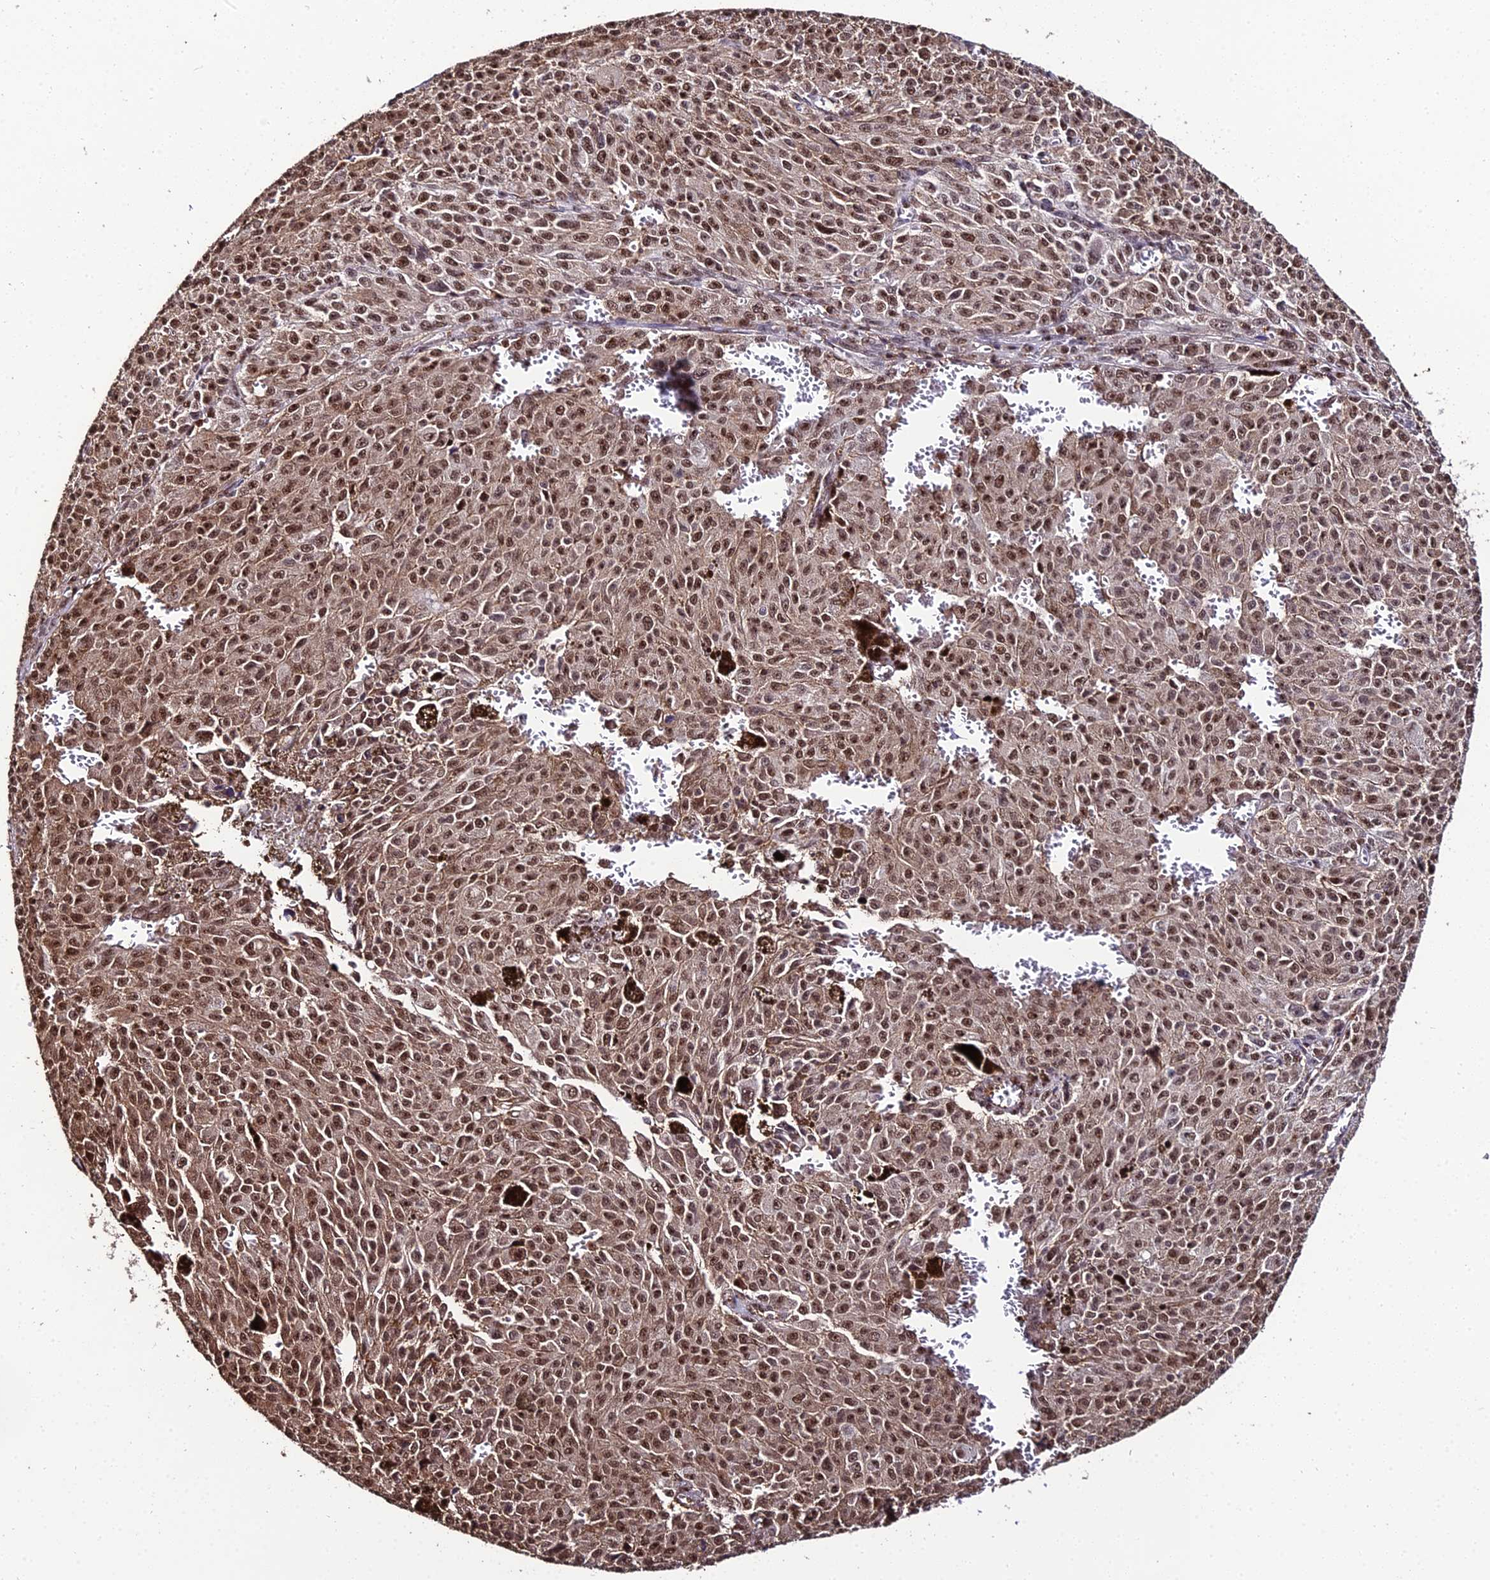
{"staining": {"intensity": "moderate", "quantity": ">75%", "location": "nuclear"}, "tissue": "melanoma", "cell_type": "Tumor cells", "image_type": "cancer", "snomed": [{"axis": "morphology", "description": "Malignant melanoma, NOS"}, {"axis": "topography", "description": "Skin"}], "caption": "The image reveals a brown stain indicating the presence of a protein in the nuclear of tumor cells in melanoma.", "gene": "PPP4C", "patient": {"sex": "female", "age": 52}}